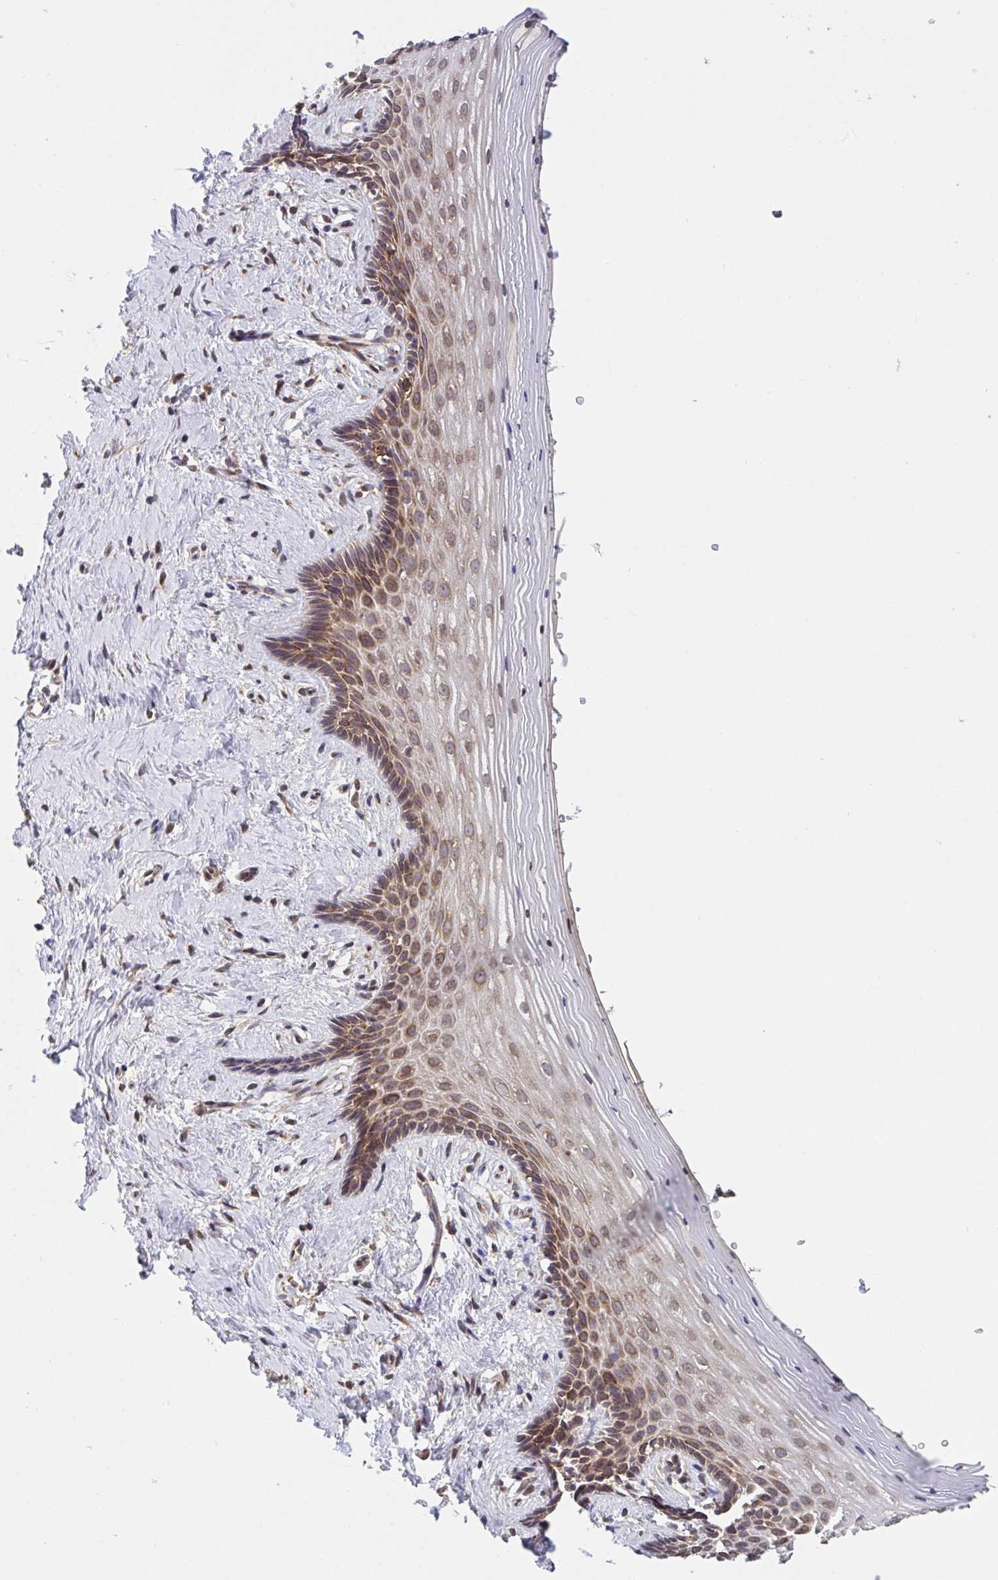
{"staining": {"intensity": "moderate", "quantity": ">75%", "location": "cytoplasmic/membranous"}, "tissue": "vagina", "cell_type": "Squamous epithelial cells", "image_type": "normal", "snomed": [{"axis": "morphology", "description": "Normal tissue, NOS"}, {"axis": "topography", "description": "Vagina"}], "caption": "Immunohistochemical staining of normal vagina demonstrates medium levels of moderate cytoplasmic/membranous positivity in approximately >75% of squamous epithelial cells.", "gene": "ATP5MJ", "patient": {"sex": "female", "age": 42}}